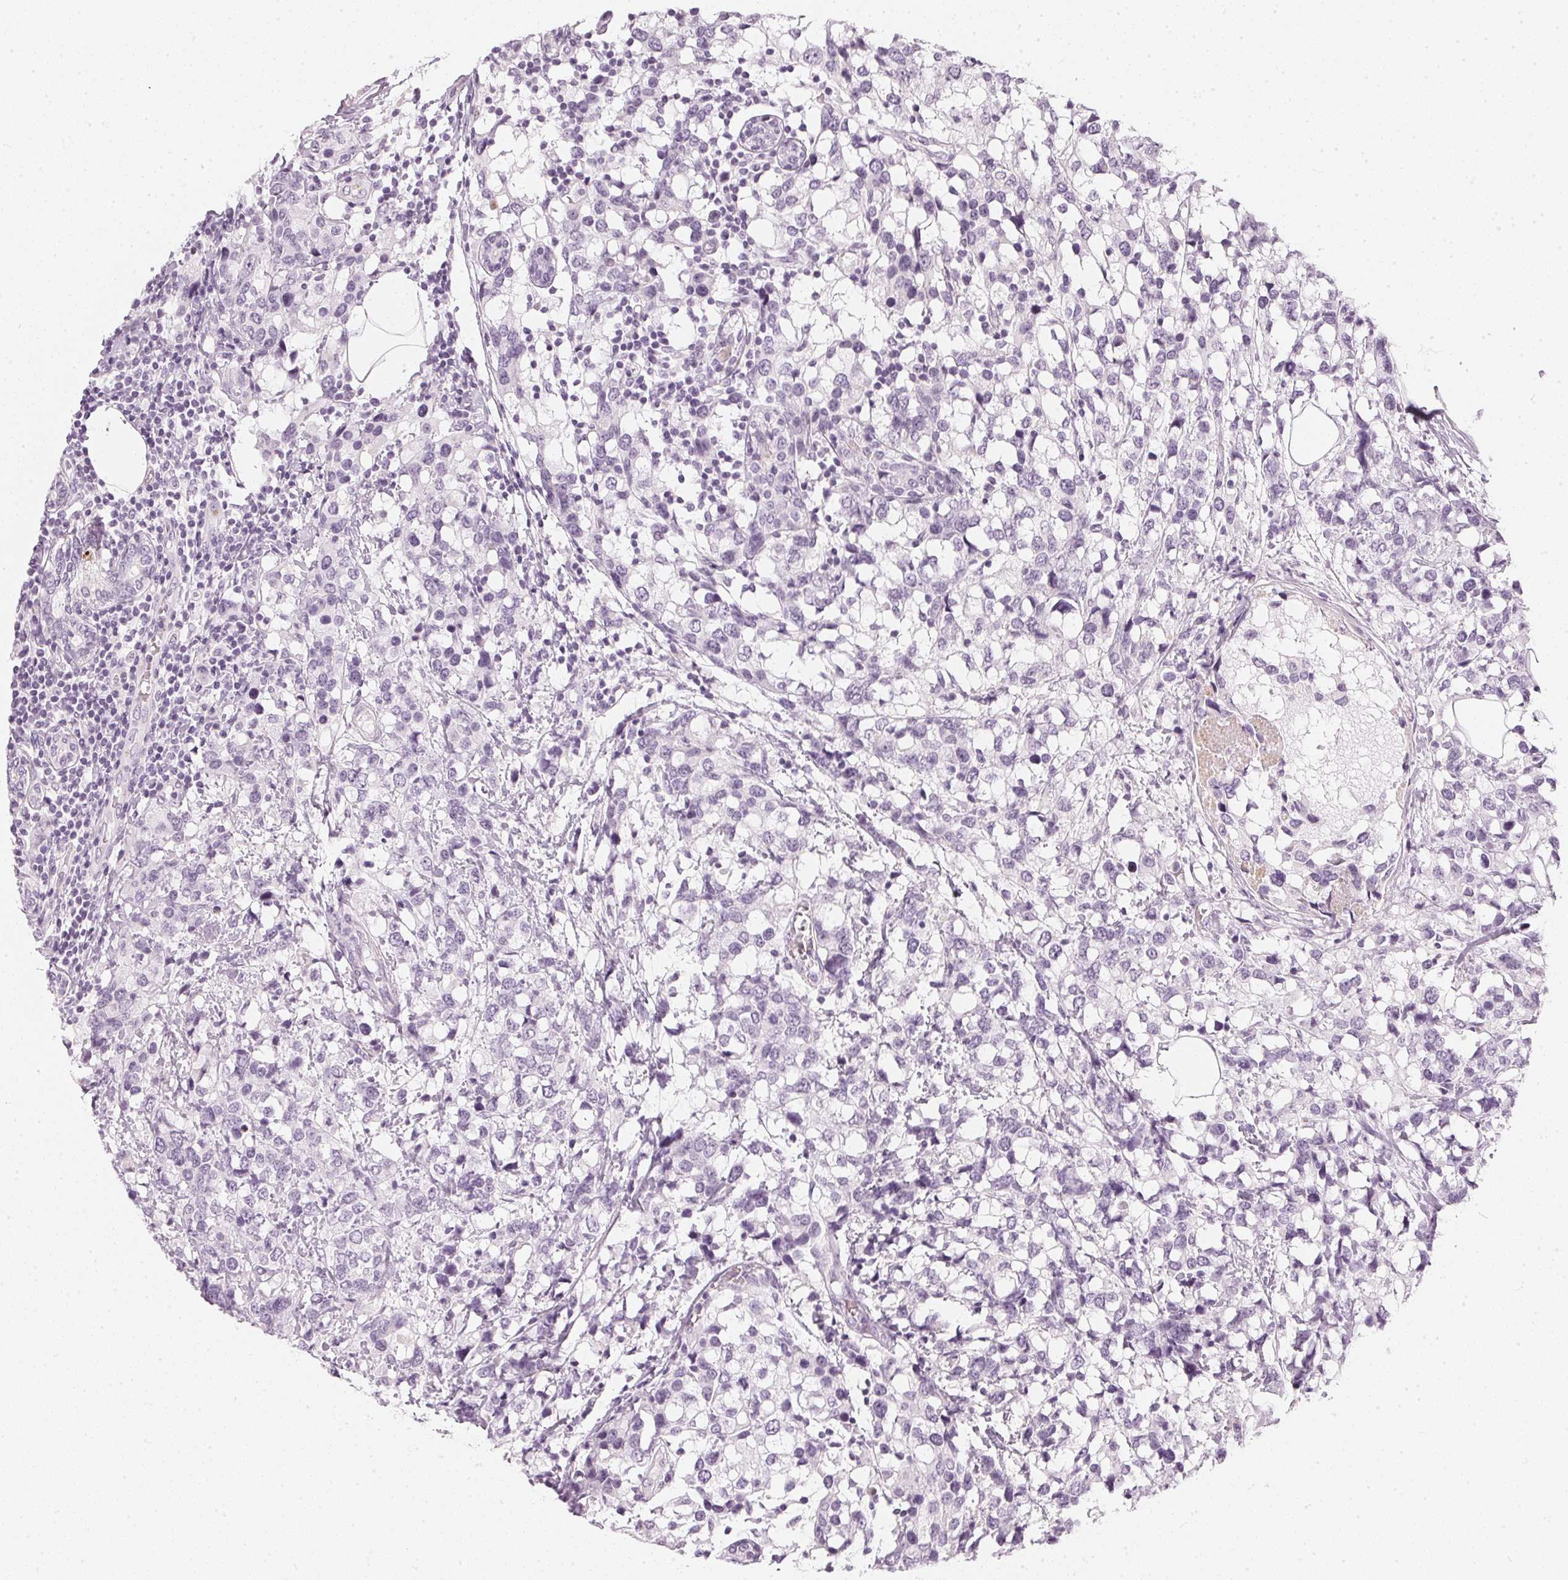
{"staining": {"intensity": "negative", "quantity": "none", "location": "none"}, "tissue": "breast cancer", "cell_type": "Tumor cells", "image_type": "cancer", "snomed": [{"axis": "morphology", "description": "Lobular carcinoma"}, {"axis": "topography", "description": "Breast"}], "caption": "This is an IHC histopathology image of human breast cancer (lobular carcinoma). There is no staining in tumor cells.", "gene": "CHST4", "patient": {"sex": "female", "age": 59}}